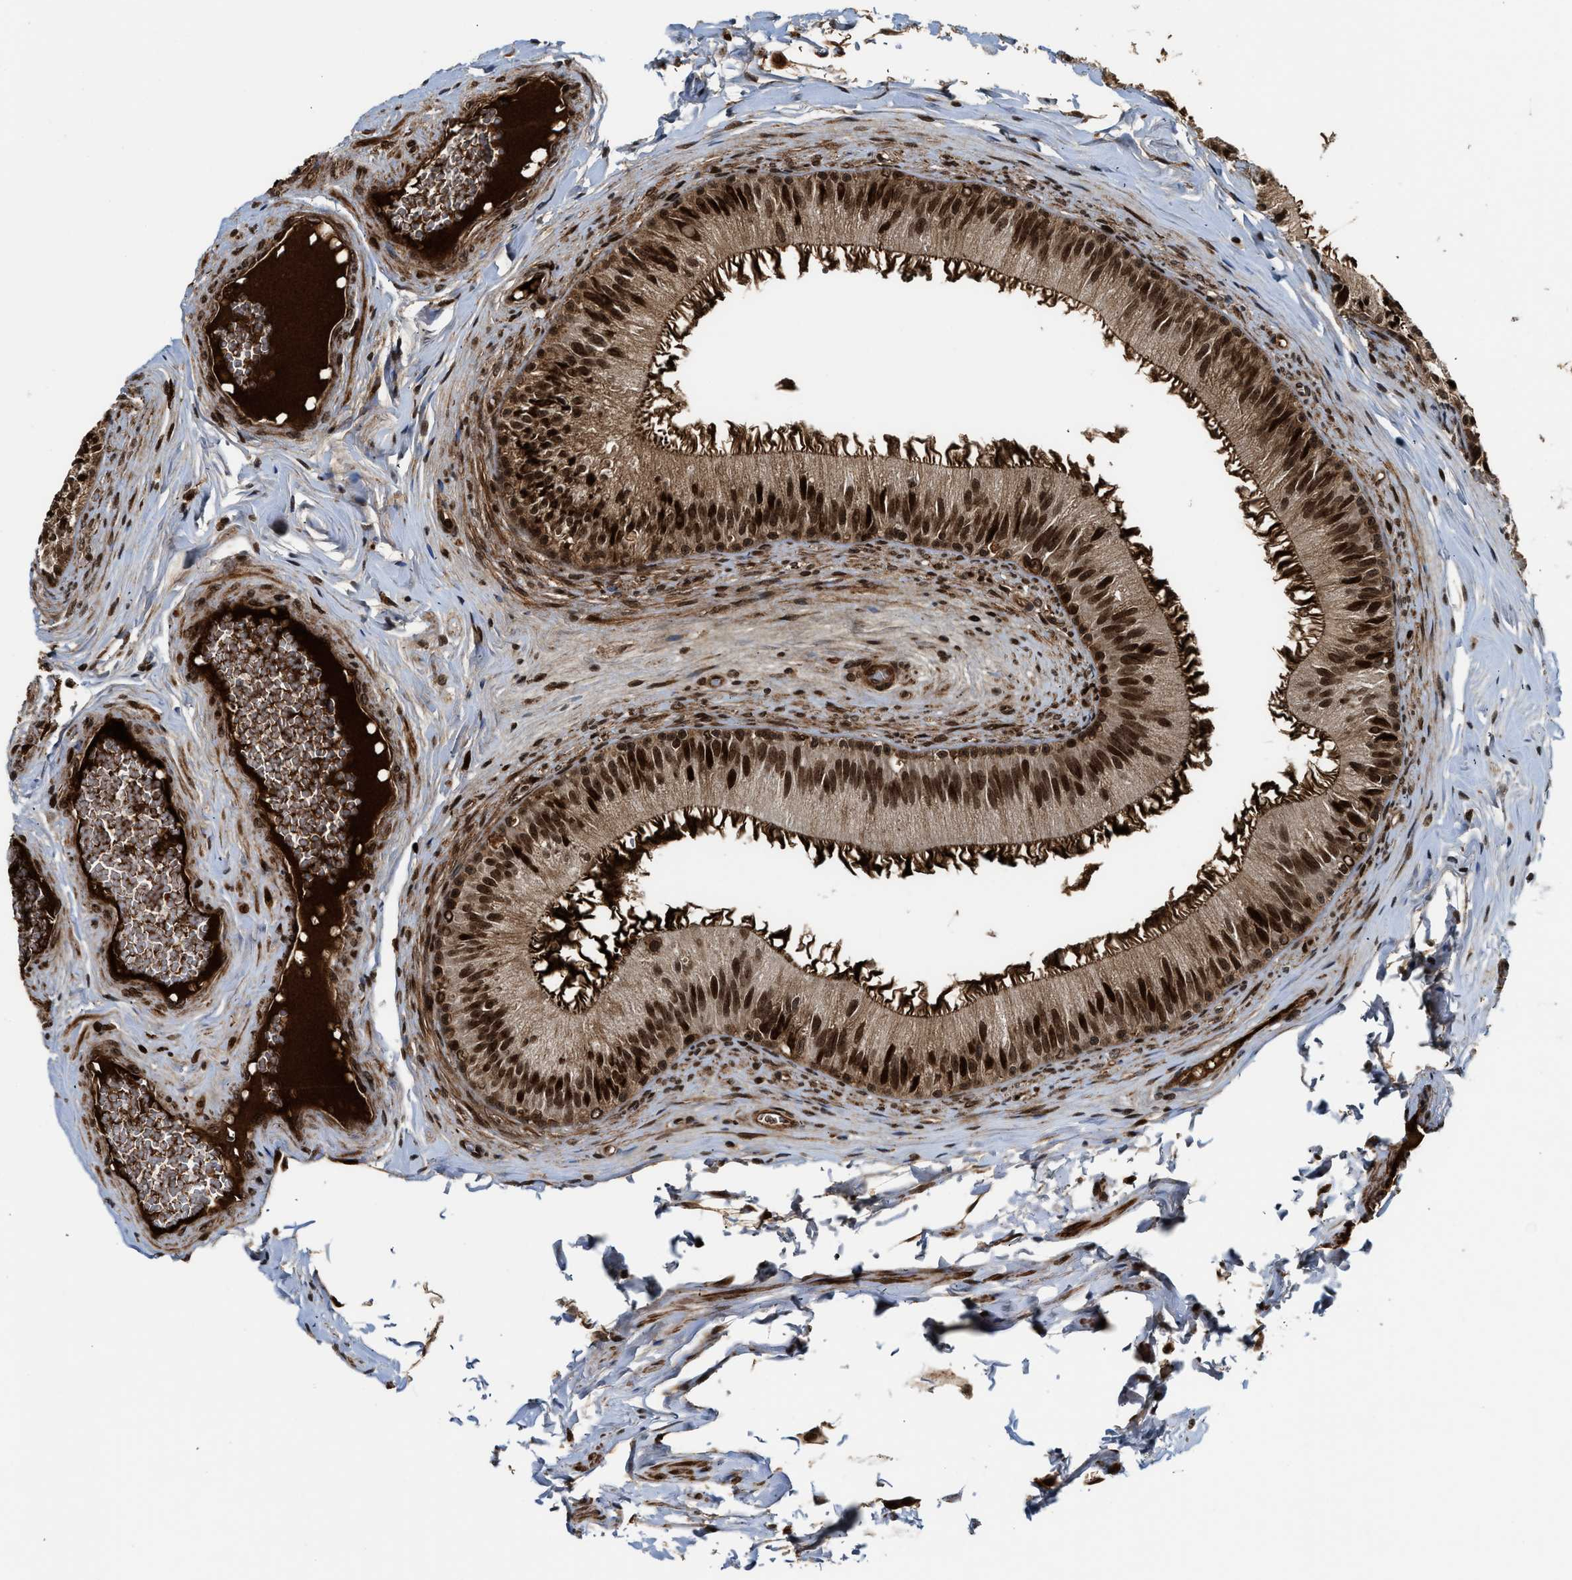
{"staining": {"intensity": "strong", "quantity": ">75%", "location": "cytoplasmic/membranous,nuclear"}, "tissue": "epididymis", "cell_type": "Glandular cells", "image_type": "normal", "snomed": [{"axis": "morphology", "description": "Normal tissue, NOS"}, {"axis": "topography", "description": "Testis"}, {"axis": "topography", "description": "Epididymis"}], "caption": "Immunohistochemistry image of normal epididymis: human epididymis stained using immunohistochemistry exhibits high levels of strong protein expression localized specifically in the cytoplasmic/membranous,nuclear of glandular cells, appearing as a cytoplasmic/membranous,nuclear brown color.", "gene": "MDM2", "patient": {"sex": "male", "age": 36}}